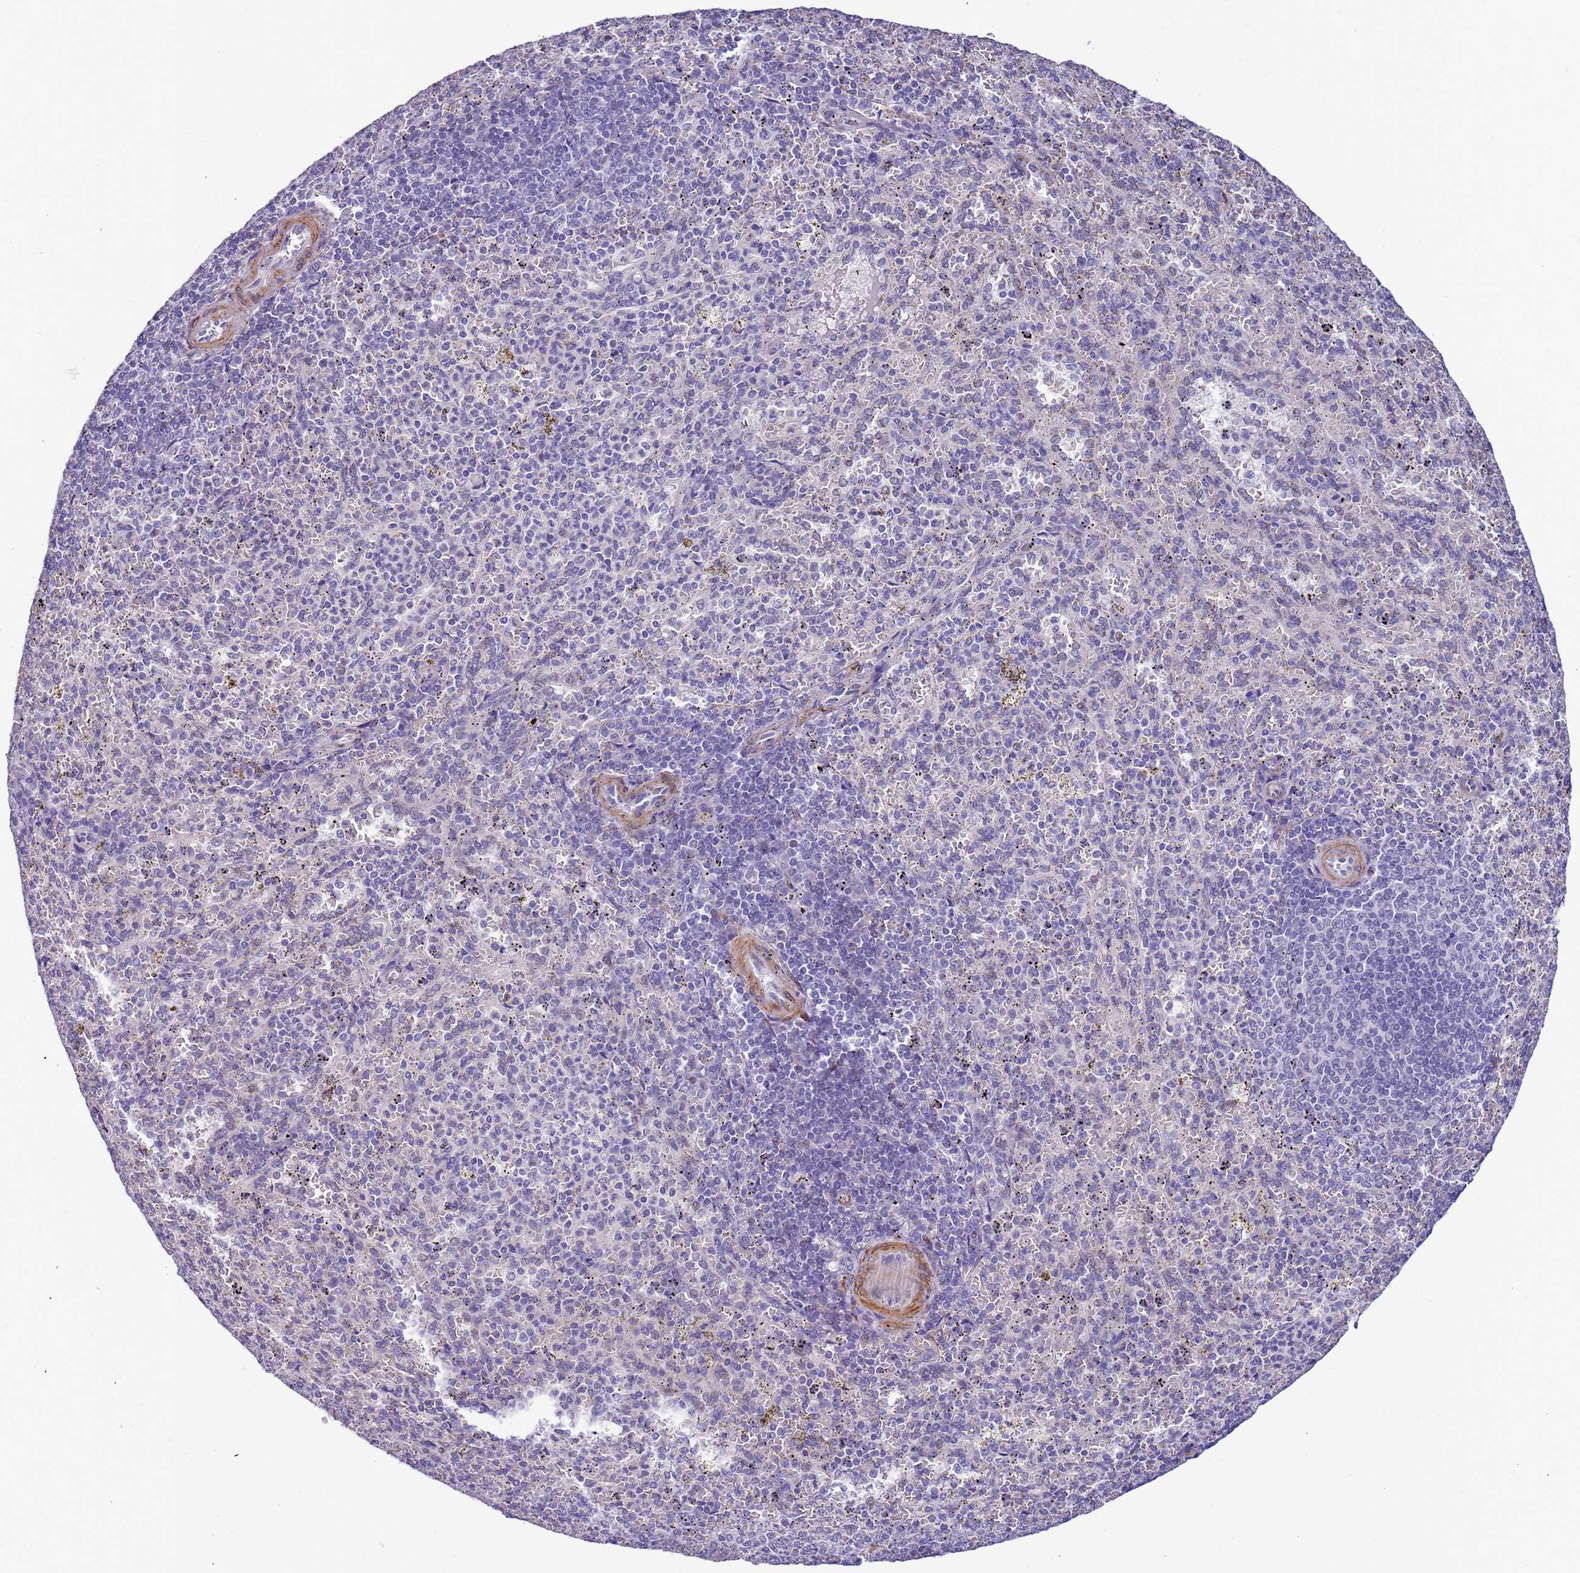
{"staining": {"intensity": "negative", "quantity": "none", "location": "none"}, "tissue": "spleen", "cell_type": "Cells in red pulp", "image_type": "normal", "snomed": [{"axis": "morphology", "description": "Normal tissue, NOS"}, {"axis": "topography", "description": "Spleen"}], "caption": "The histopathology image shows no staining of cells in red pulp in benign spleen. The staining is performed using DAB brown chromogen with nuclei counter-stained in using hematoxylin.", "gene": "PLEKHH1", "patient": {"sex": "female", "age": 21}}